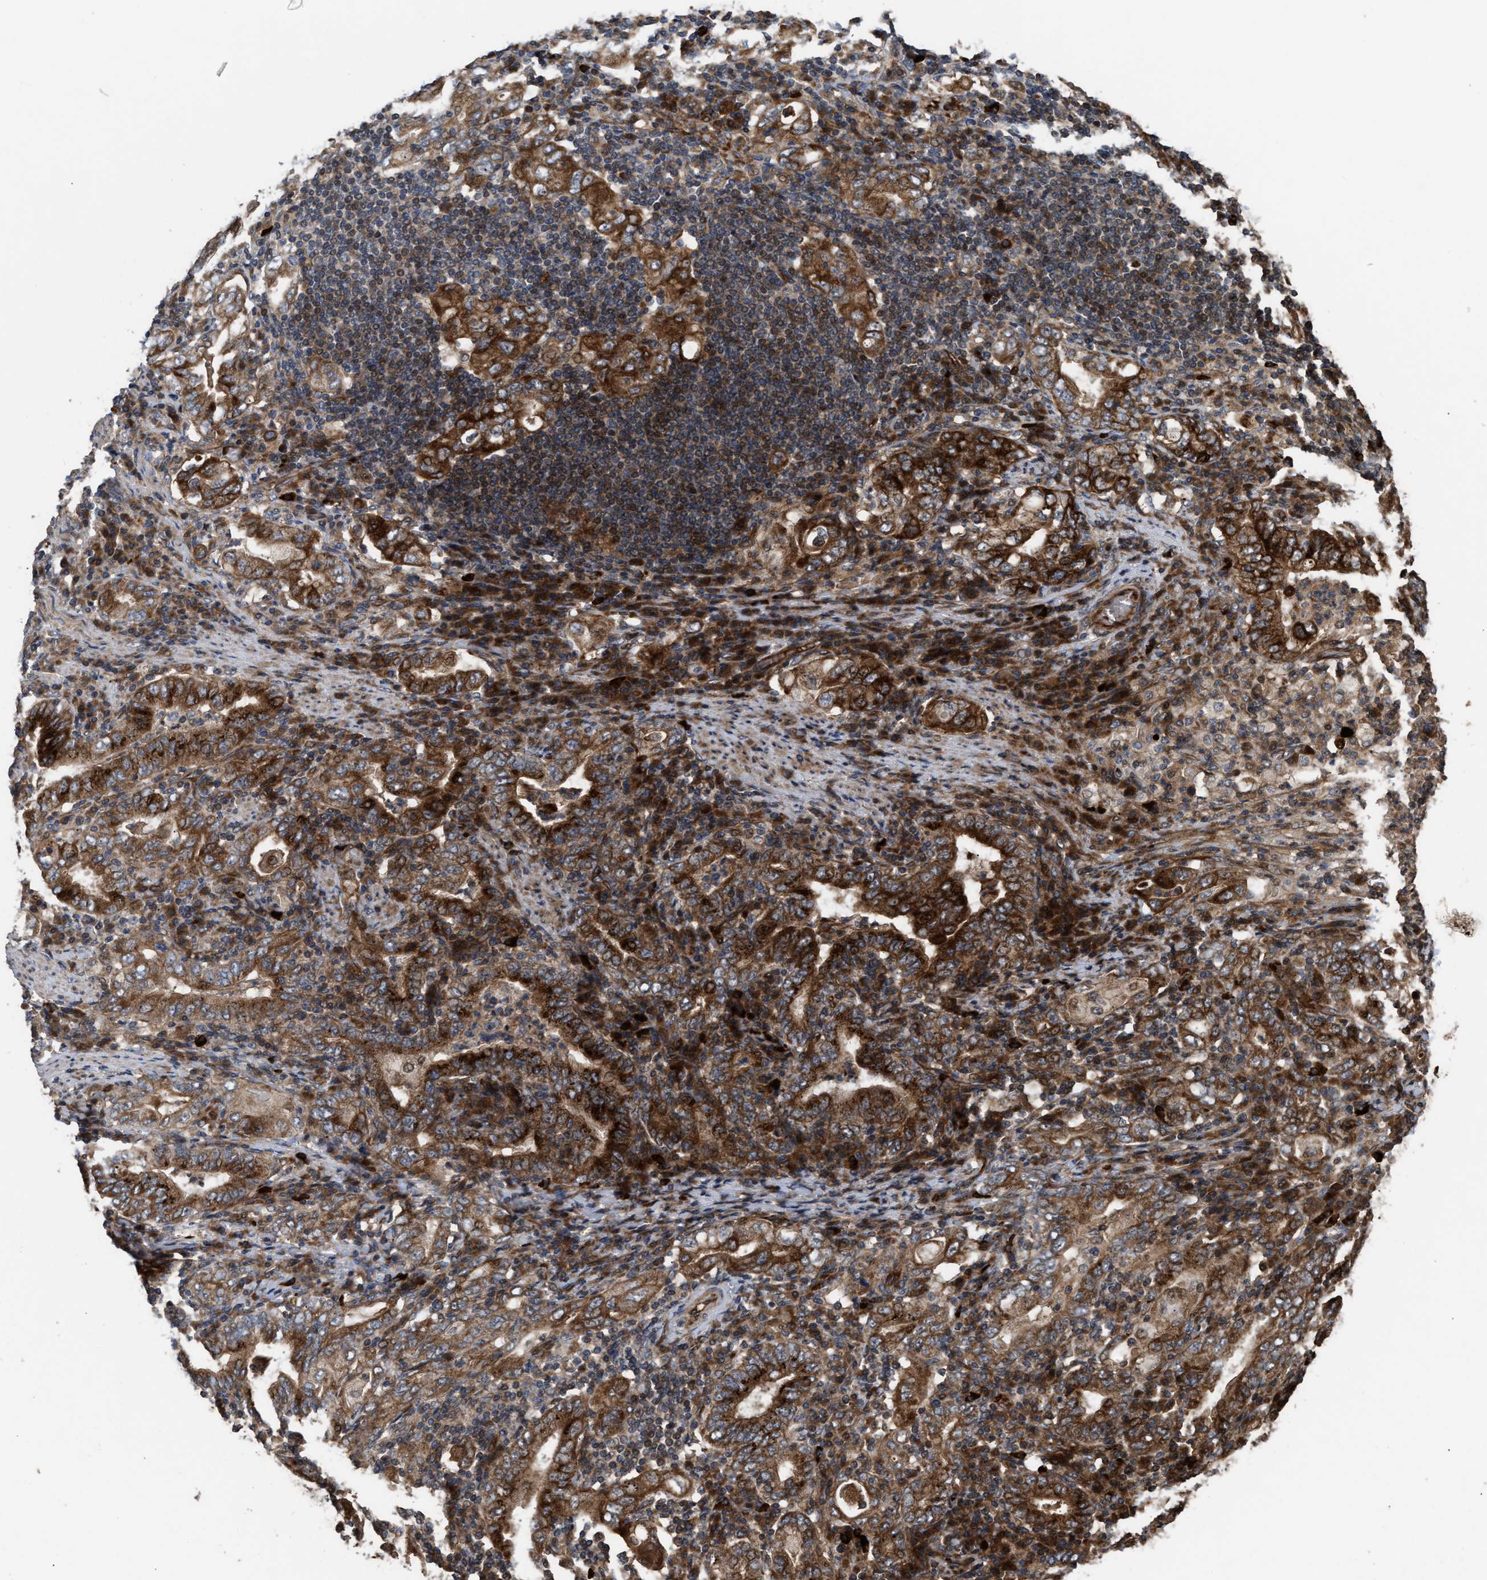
{"staining": {"intensity": "strong", "quantity": ">75%", "location": "cytoplasmic/membranous"}, "tissue": "stomach cancer", "cell_type": "Tumor cells", "image_type": "cancer", "snomed": [{"axis": "morphology", "description": "Normal tissue, NOS"}, {"axis": "morphology", "description": "Adenocarcinoma, NOS"}, {"axis": "topography", "description": "Esophagus"}, {"axis": "topography", "description": "Stomach, upper"}, {"axis": "topography", "description": "Peripheral nerve tissue"}], "caption": "Immunohistochemical staining of human stomach cancer demonstrates high levels of strong cytoplasmic/membranous protein staining in about >75% of tumor cells.", "gene": "STAU1", "patient": {"sex": "male", "age": 62}}